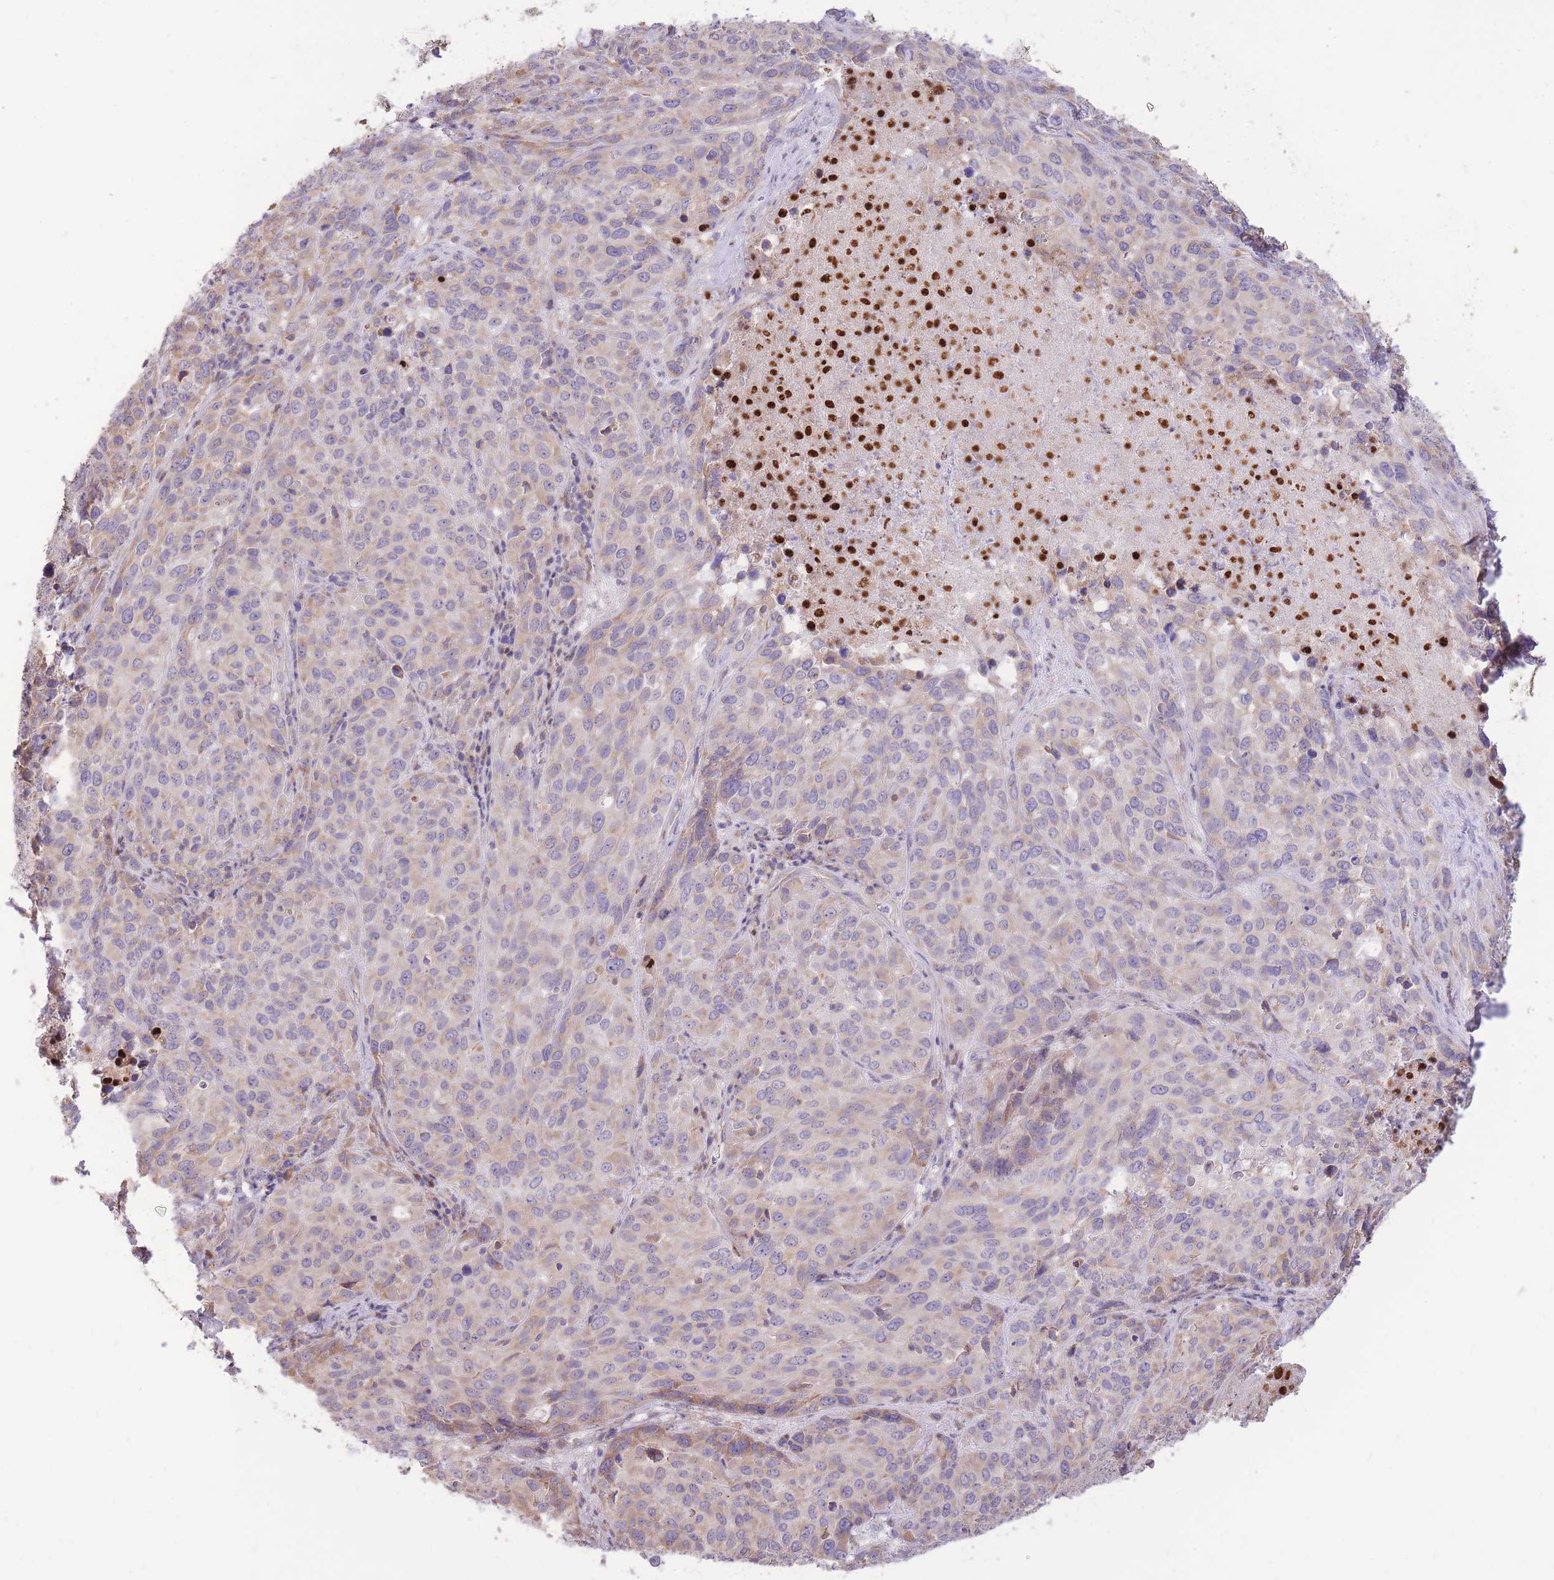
{"staining": {"intensity": "weak", "quantity": "<25%", "location": "cytoplasmic/membranous"}, "tissue": "cervical cancer", "cell_type": "Tumor cells", "image_type": "cancer", "snomed": [{"axis": "morphology", "description": "Squamous cell carcinoma, NOS"}, {"axis": "topography", "description": "Cervix"}], "caption": "Cervical cancer was stained to show a protein in brown. There is no significant positivity in tumor cells.", "gene": "TOPAZ1", "patient": {"sex": "female", "age": 51}}